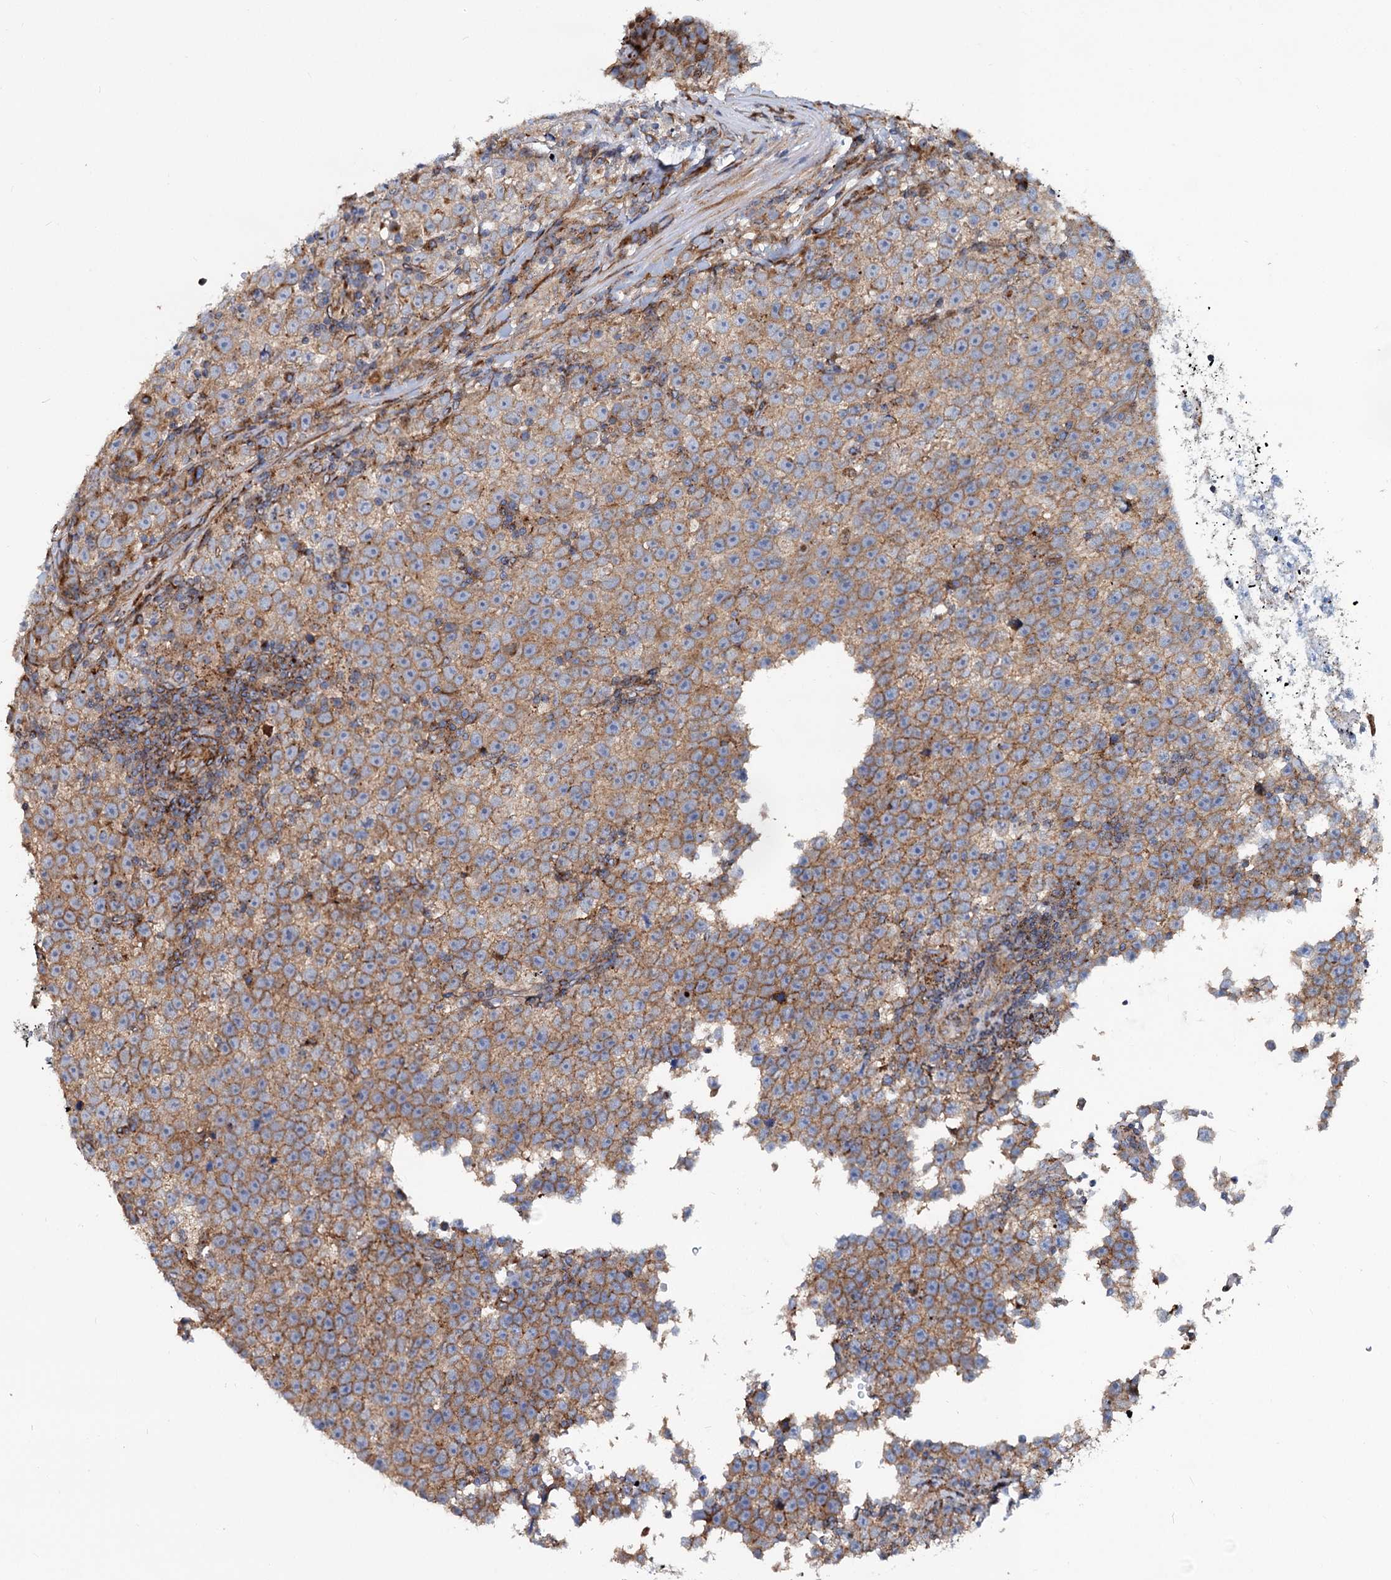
{"staining": {"intensity": "weak", "quantity": ">75%", "location": "cytoplasmic/membranous"}, "tissue": "testis cancer", "cell_type": "Tumor cells", "image_type": "cancer", "snomed": [{"axis": "morphology", "description": "Normal tissue, NOS"}, {"axis": "morphology", "description": "Seminoma, NOS"}, {"axis": "topography", "description": "Testis"}], "caption": "Human testis cancer (seminoma) stained with a brown dye exhibits weak cytoplasmic/membranous positive staining in about >75% of tumor cells.", "gene": "PSEN1", "patient": {"sex": "male", "age": 43}}